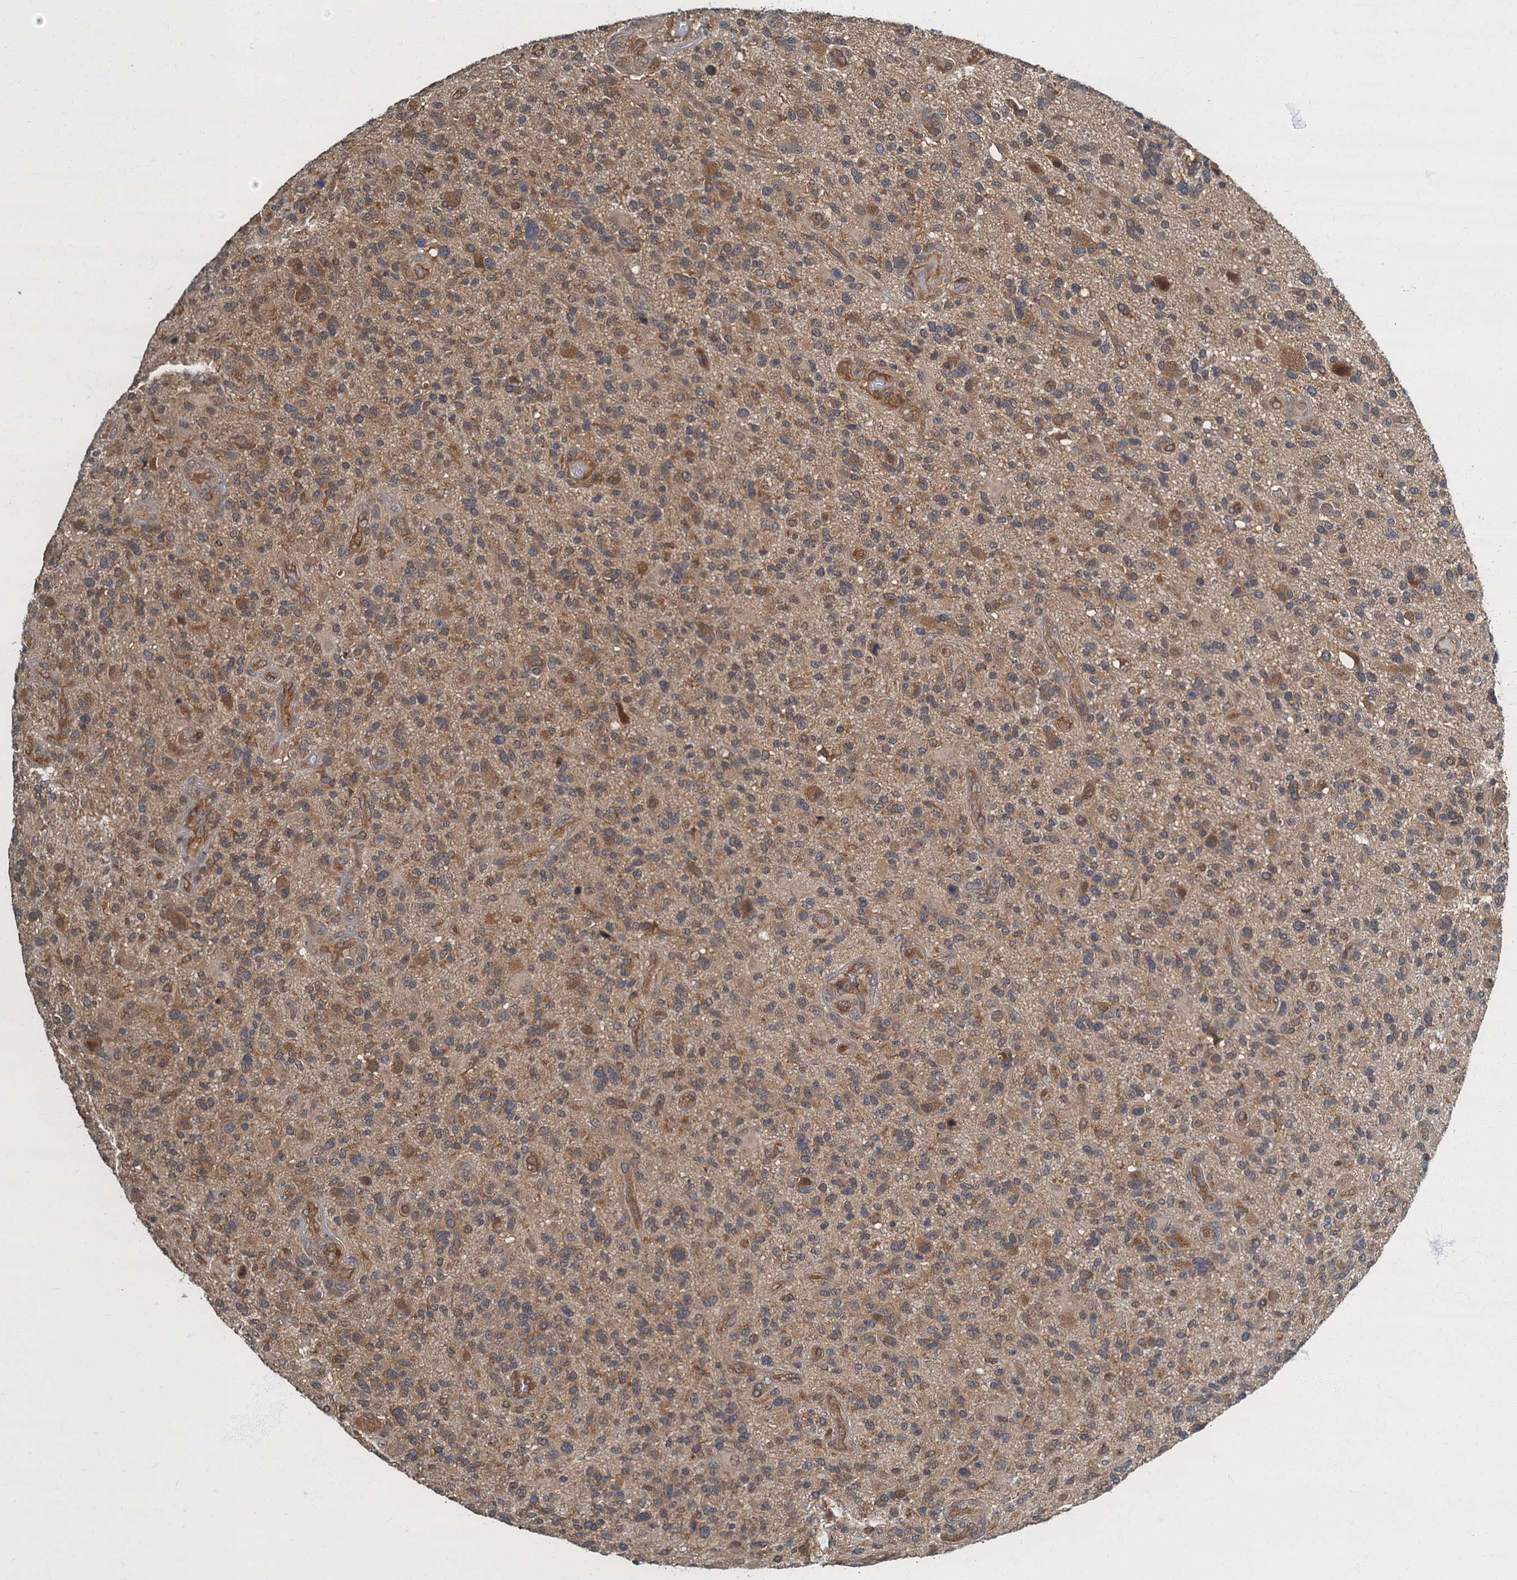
{"staining": {"intensity": "moderate", "quantity": ">75%", "location": "cytoplasmic/membranous"}, "tissue": "glioma", "cell_type": "Tumor cells", "image_type": "cancer", "snomed": [{"axis": "morphology", "description": "Glioma, malignant, High grade"}, {"axis": "topography", "description": "Brain"}], "caption": "Glioma stained with a protein marker displays moderate staining in tumor cells.", "gene": "TBCK", "patient": {"sex": "male", "age": 47}}